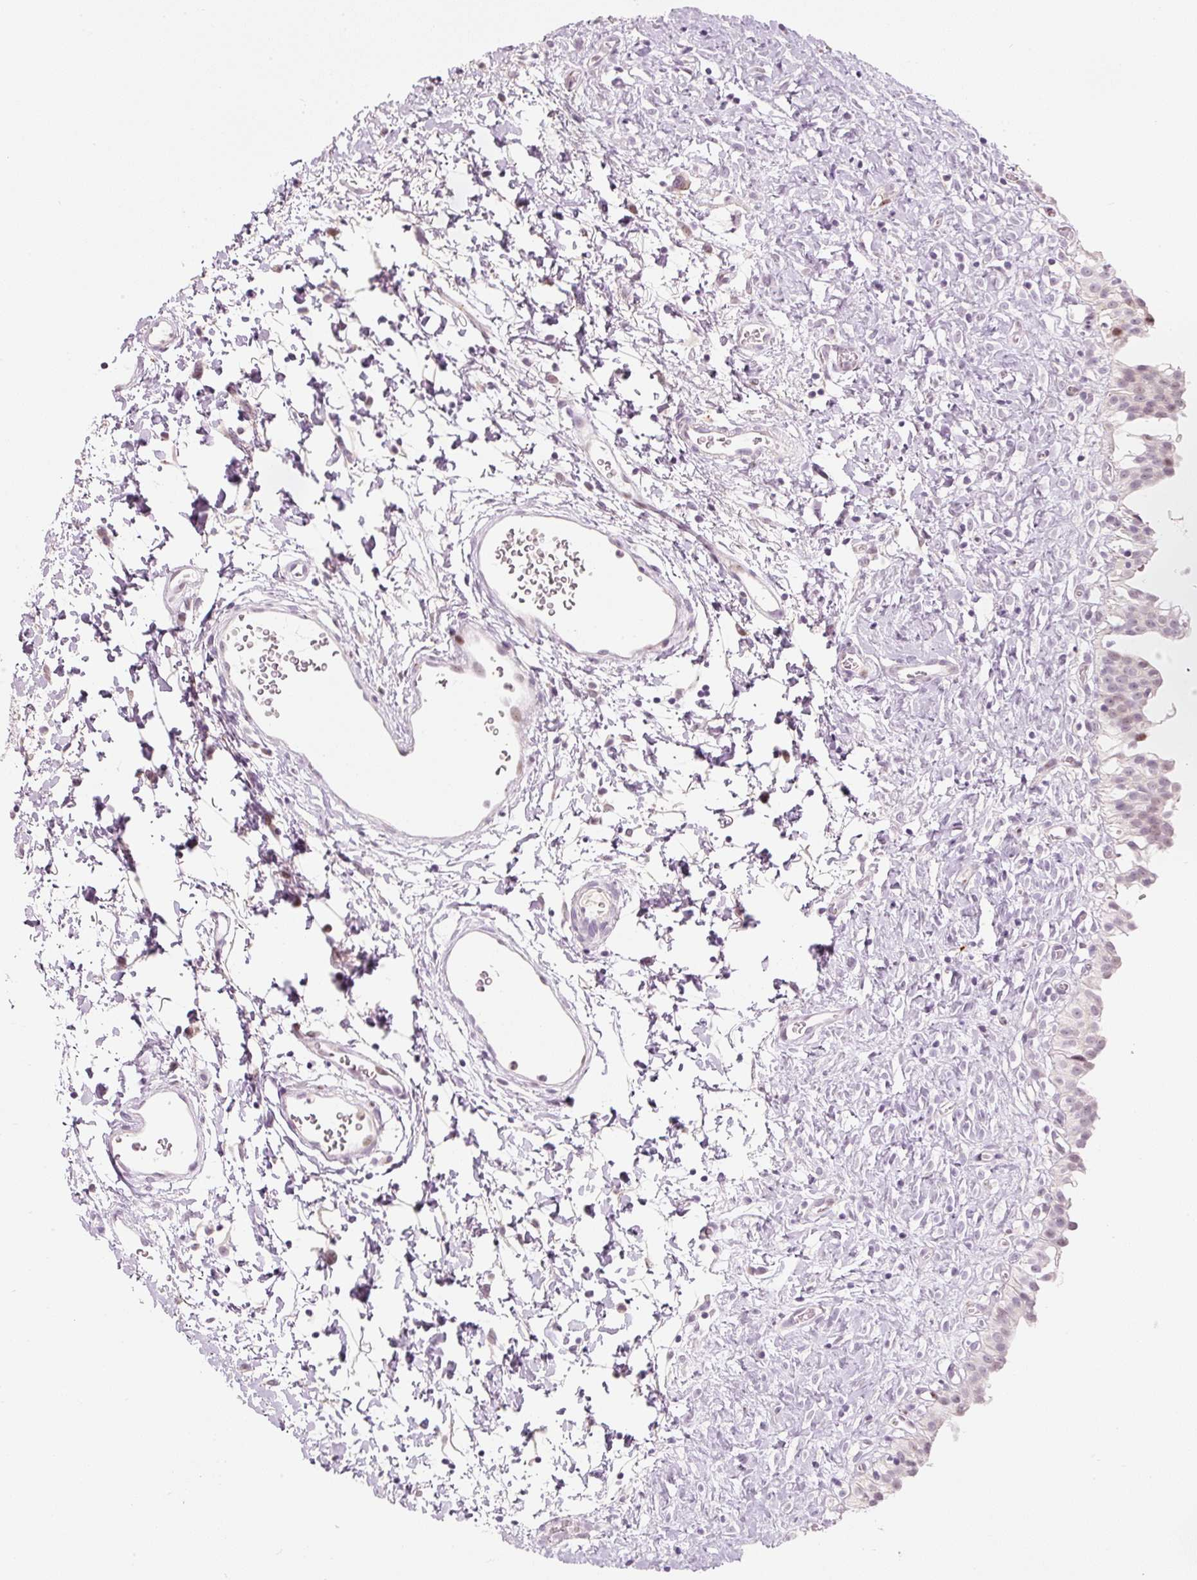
{"staining": {"intensity": "weak", "quantity": "<25%", "location": "cytoplasmic/membranous,nuclear"}, "tissue": "urinary bladder", "cell_type": "Urothelial cells", "image_type": "normal", "snomed": [{"axis": "morphology", "description": "Normal tissue, NOS"}, {"axis": "topography", "description": "Urinary bladder"}], "caption": "This is an IHC image of unremarkable human urinary bladder. There is no positivity in urothelial cells.", "gene": "RNF39", "patient": {"sex": "male", "age": 51}}